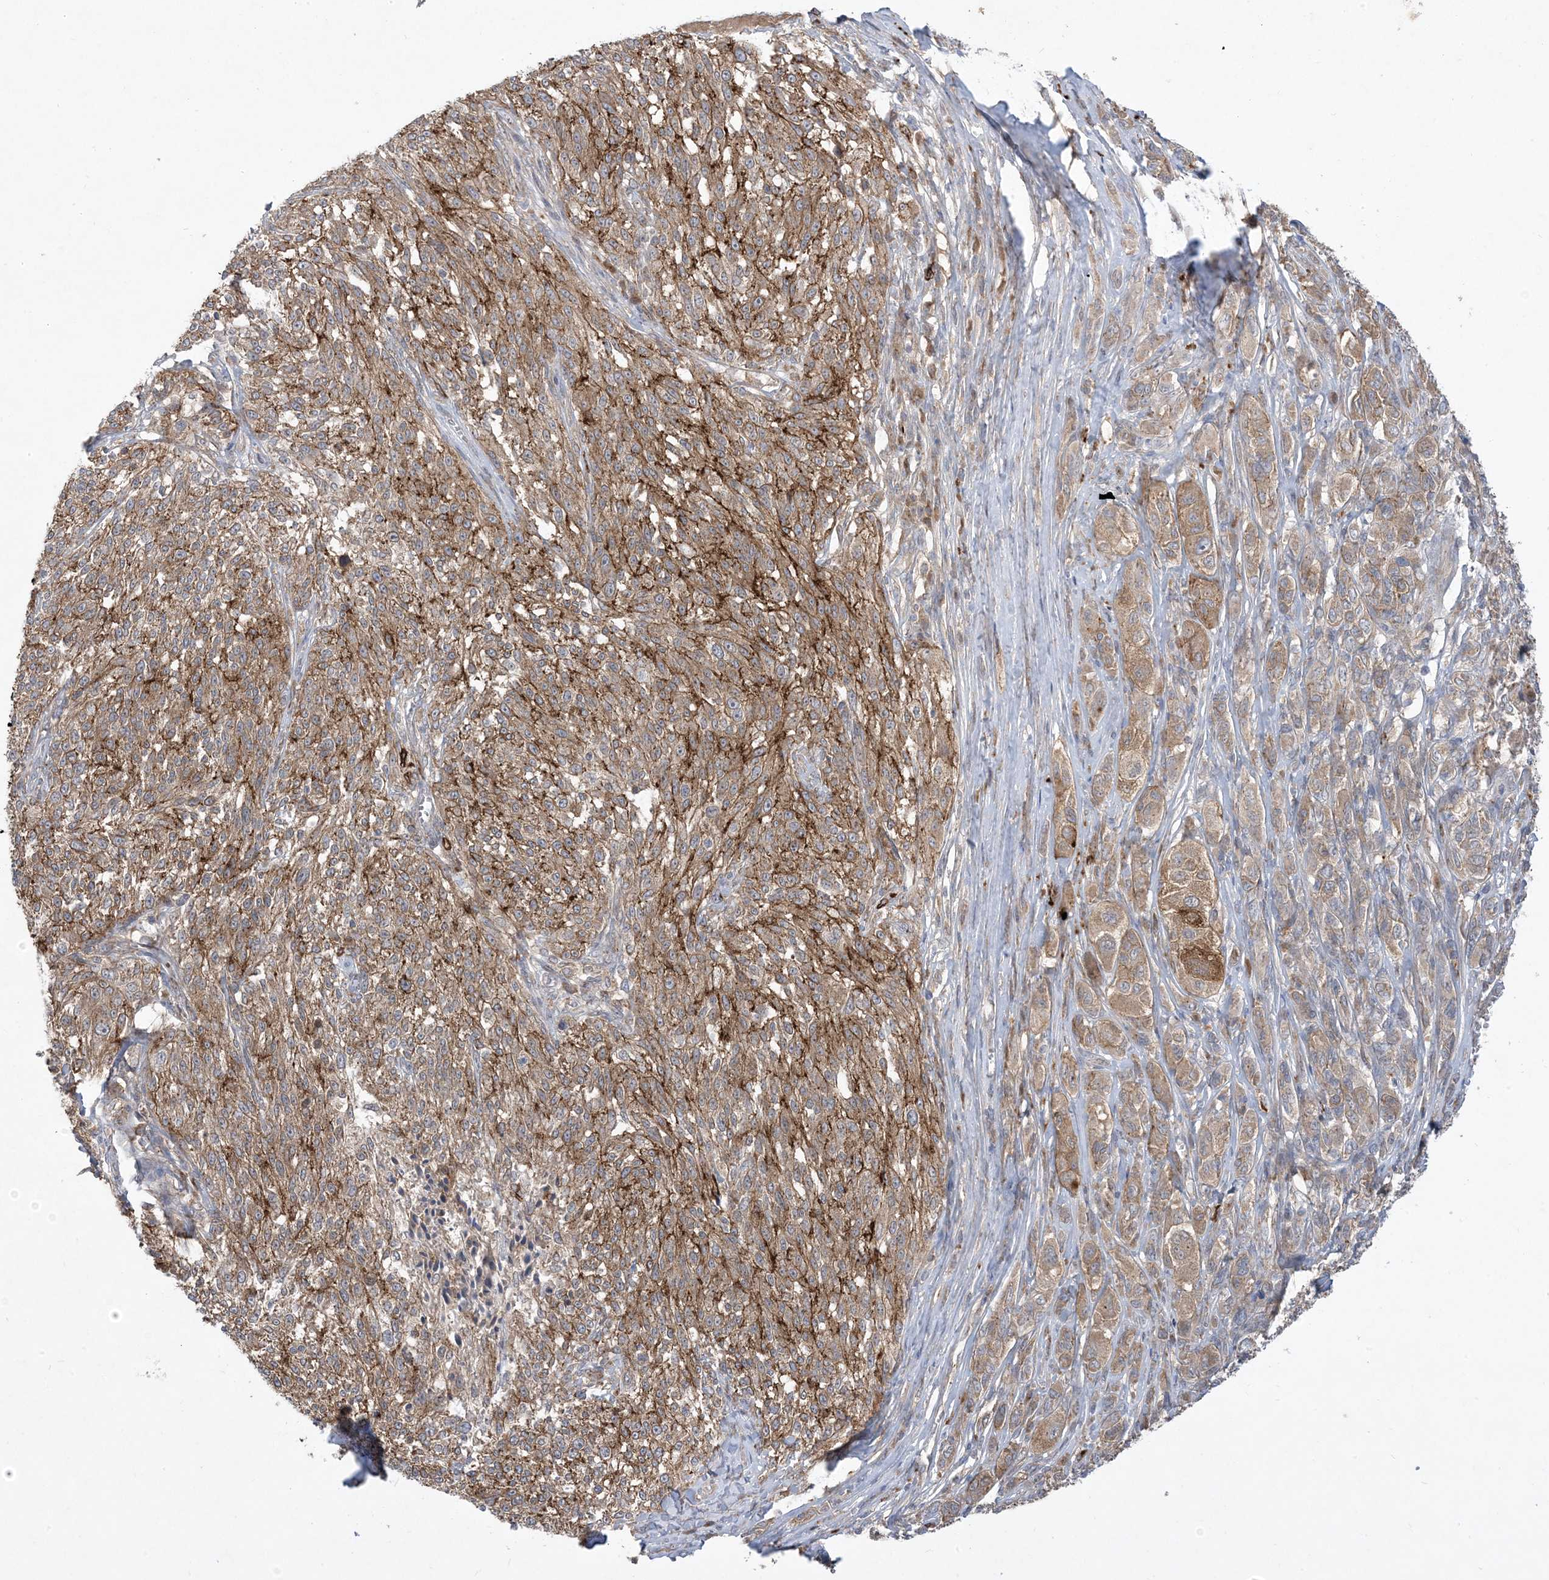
{"staining": {"intensity": "moderate", "quantity": "25%-75%", "location": "cytoplasmic/membranous"}, "tissue": "melanoma", "cell_type": "Tumor cells", "image_type": "cancer", "snomed": [{"axis": "morphology", "description": "Malignant melanoma, NOS"}, {"axis": "topography", "description": "Skin of trunk"}], "caption": "DAB (3,3'-diaminobenzidine) immunohistochemical staining of malignant melanoma exhibits moderate cytoplasmic/membranous protein expression in approximately 25%-75% of tumor cells.", "gene": "MASP2", "patient": {"sex": "male", "age": 71}}